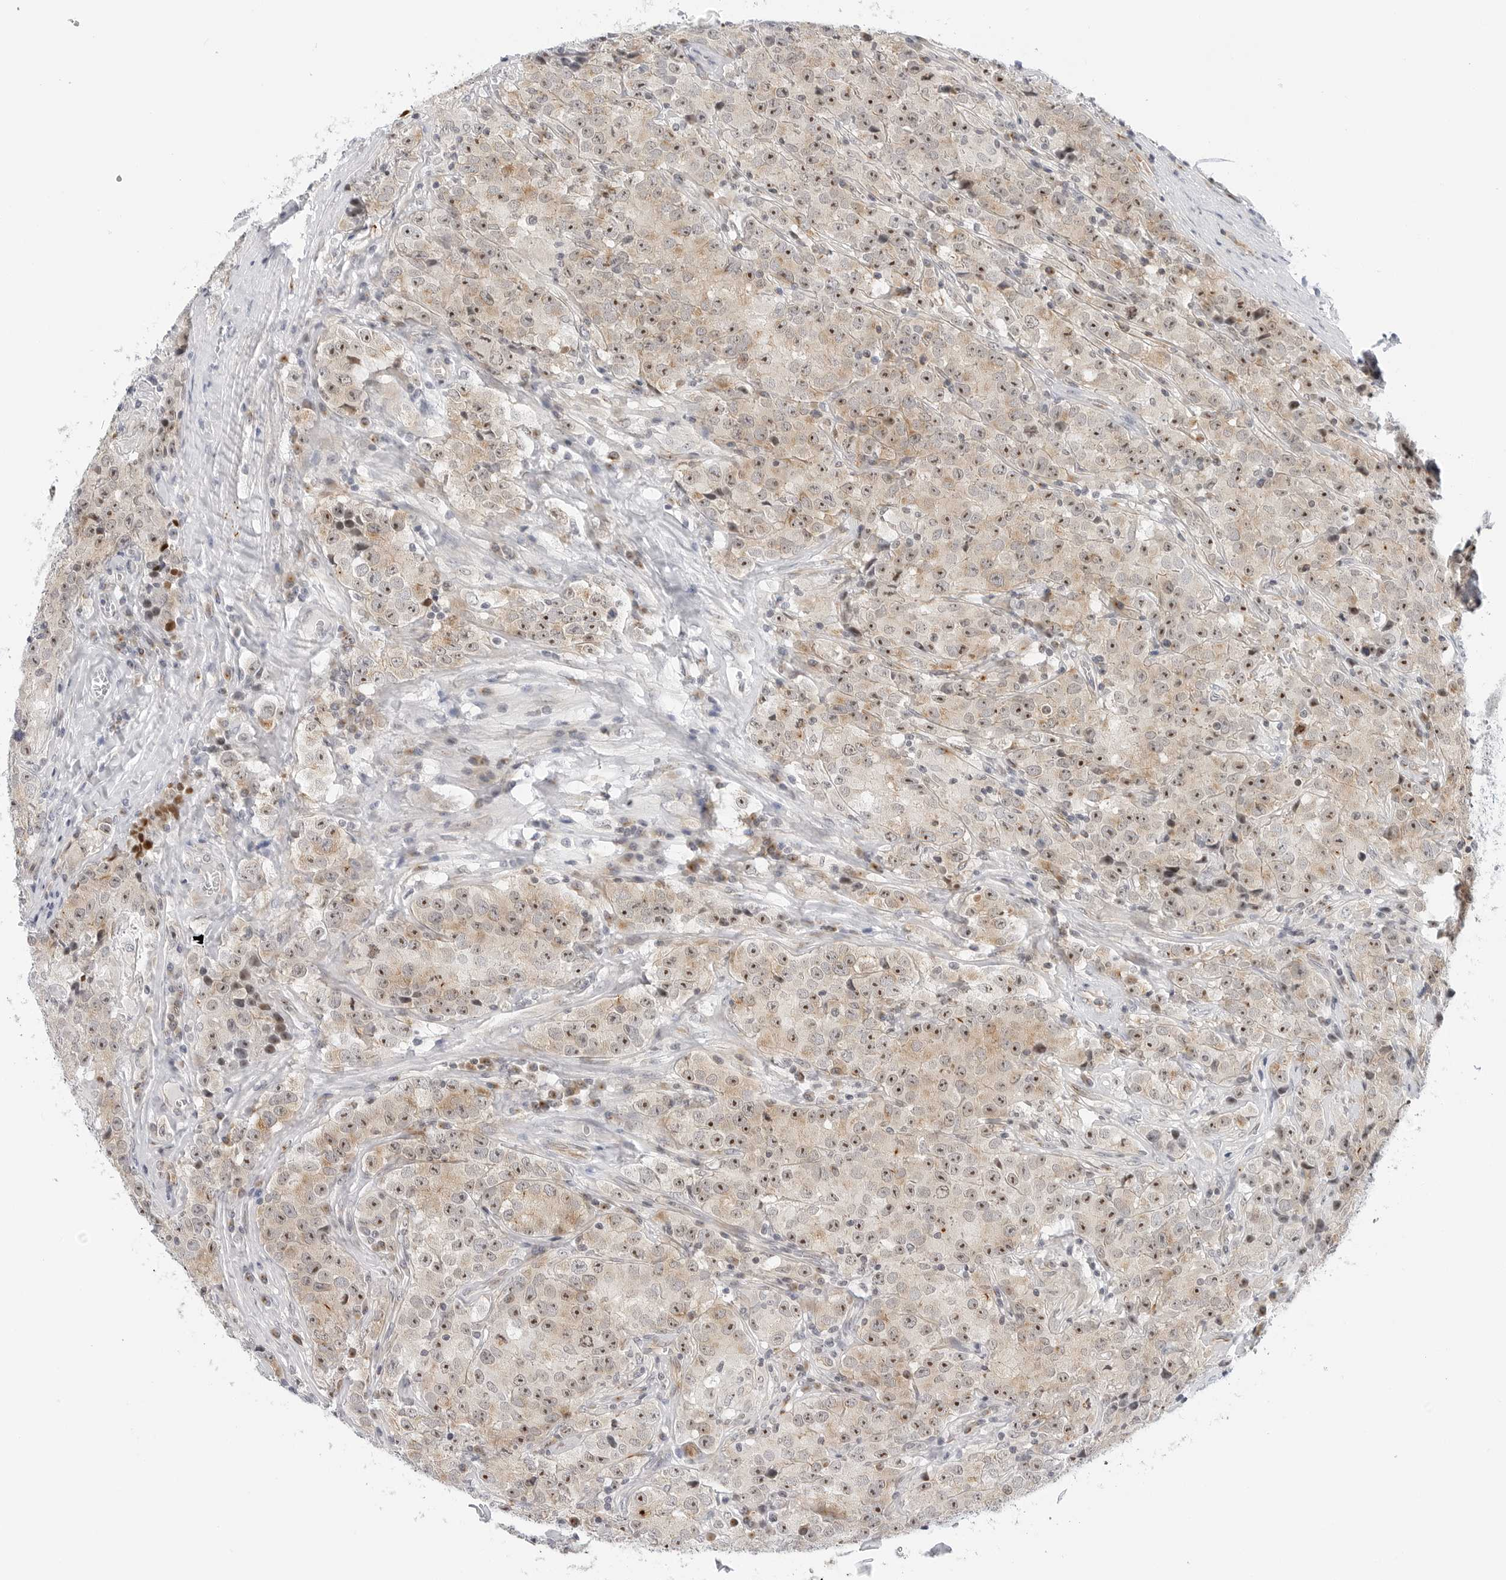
{"staining": {"intensity": "moderate", "quantity": "25%-75%", "location": "cytoplasmic/membranous,nuclear"}, "tissue": "testis cancer", "cell_type": "Tumor cells", "image_type": "cancer", "snomed": [{"axis": "morphology", "description": "Seminoma, NOS"}, {"axis": "morphology", "description": "Carcinoma, Embryonal, NOS"}, {"axis": "topography", "description": "Testis"}], "caption": "Testis cancer tissue displays moderate cytoplasmic/membranous and nuclear expression in about 25%-75% of tumor cells, visualized by immunohistochemistry. The staining was performed using DAB to visualize the protein expression in brown, while the nuclei were stained in blue with hematoxylin (Magnification: 20x).", "gene": "MAP2K5", "patient": {"sex": "male", "age": 43}}